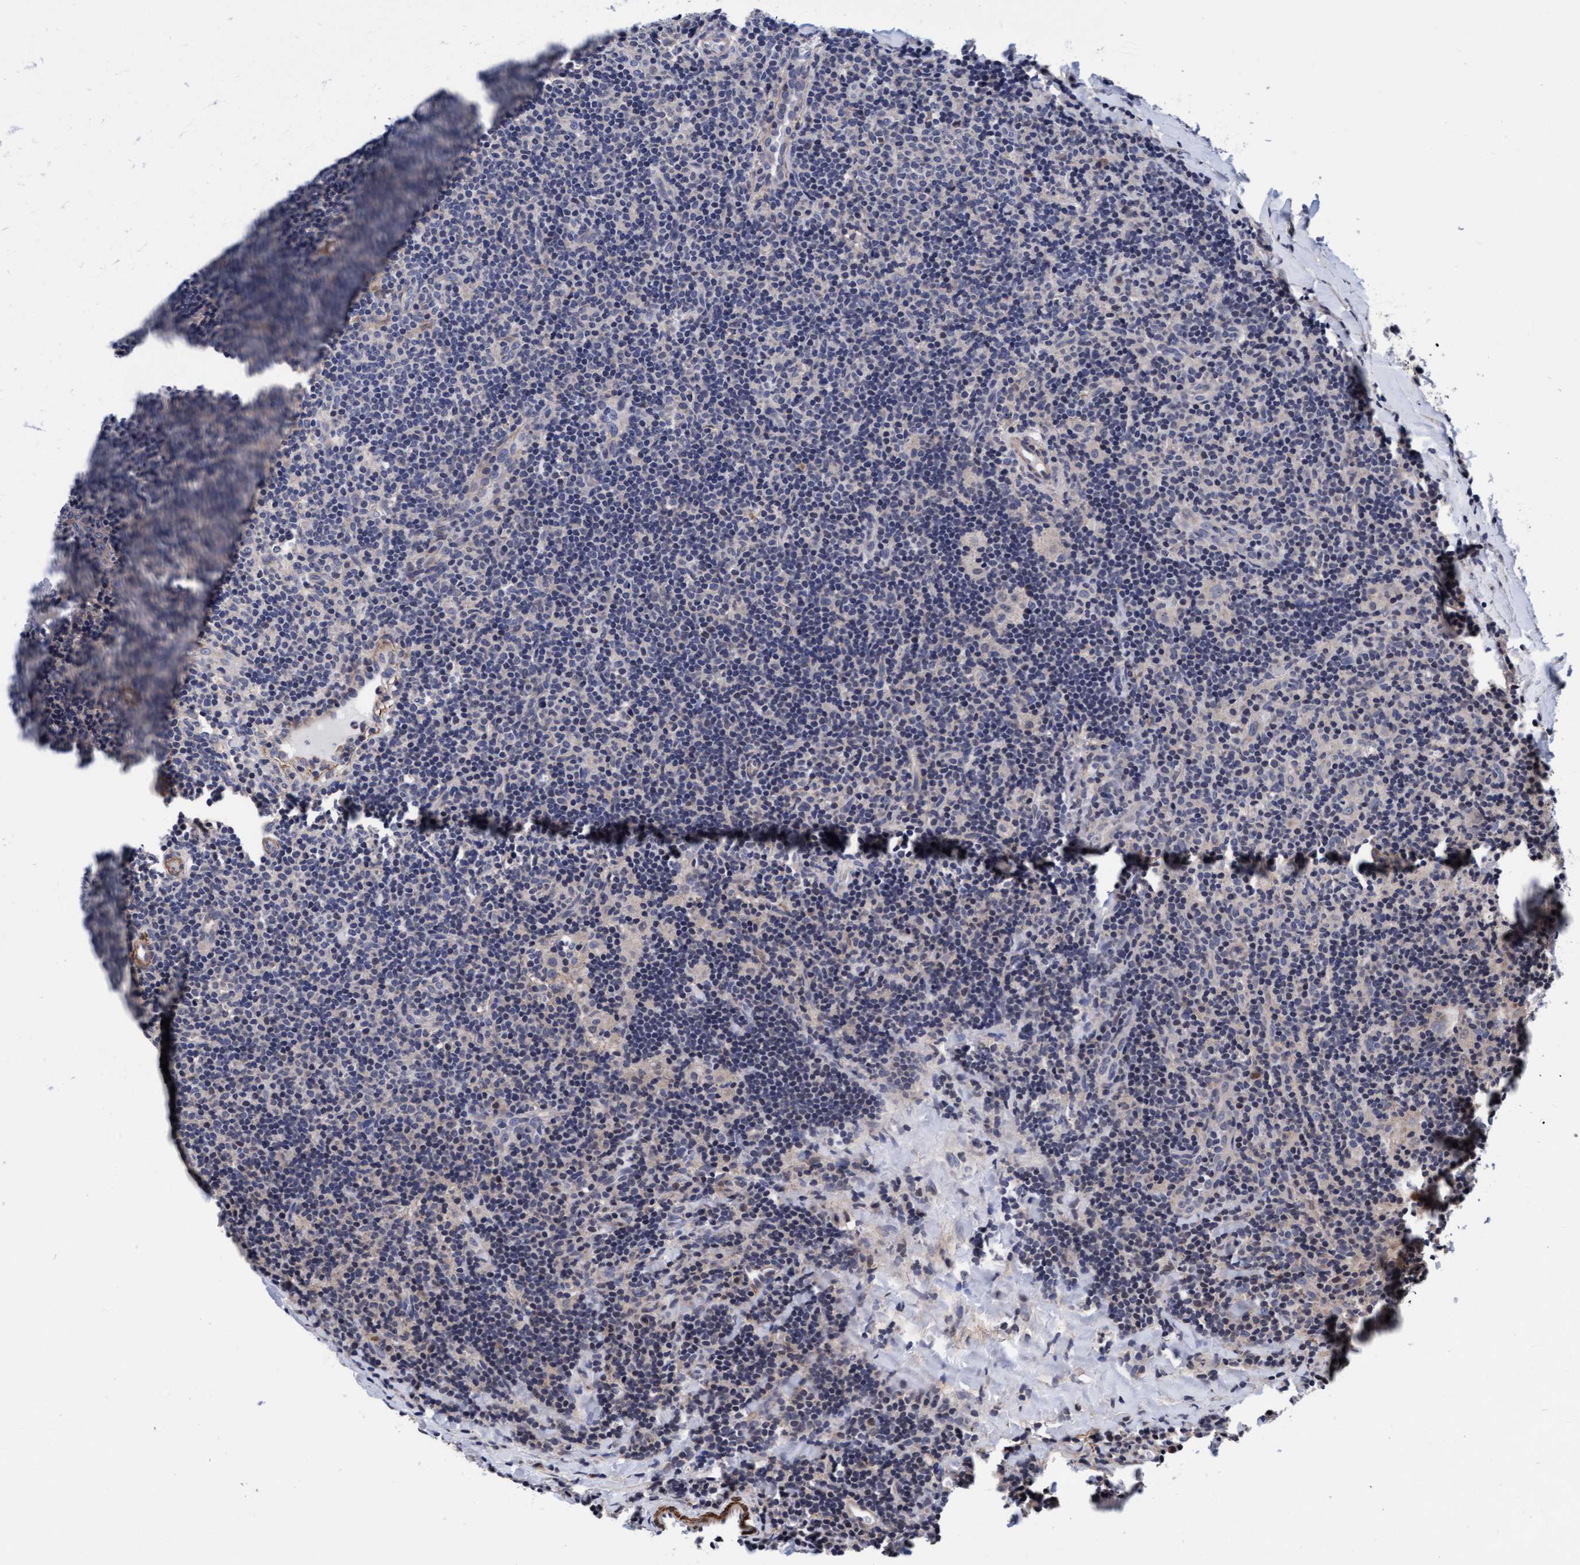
{"staining": {"intensity": "negative", "quantity": "none", "location": "none"}, "tissue": "lymphoma", "cell_type": "Tumor cells", "image_type": "cancer", "snomed": [{"axis": "morphology", "description": "Hodgkin's disease, NOS"}, {"axis": "topography", "description": "Lymph node"}], "caption": "Histopathology image shows no significant protein expression in tumor cells of Hodgkin's disease. The staining was performed using DAB (3,3'-diaminobenzidine) to visualize the protein expression in brown, while the nuclei were stained in blue with hematoxylin (Magnification: 20x).", "gene": "EFCAB13", "patient": {"sex": "female", "age": 57}}